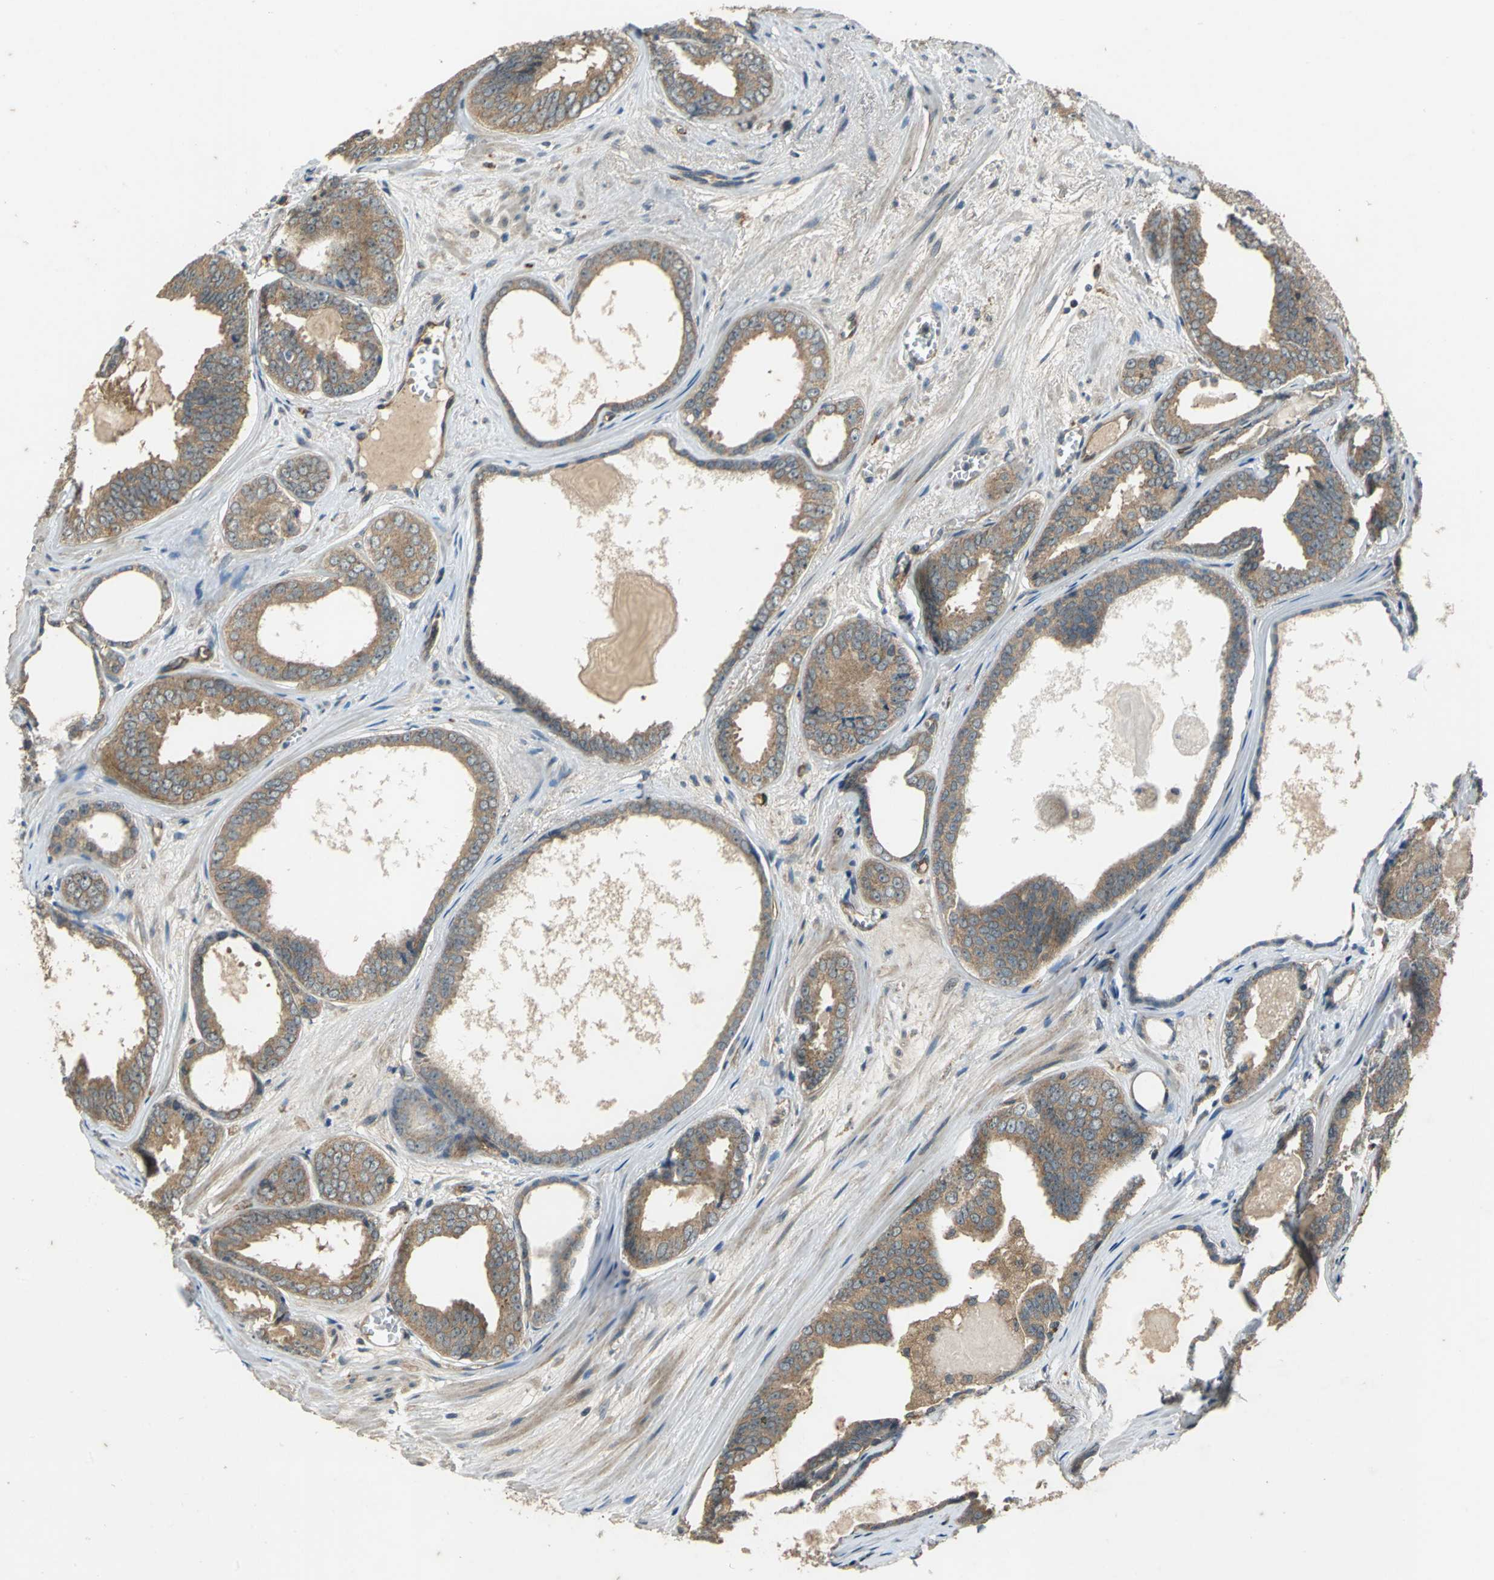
{"staining": {"intensity": "moderate", "quantity": ">75%", "location": "cytoplasmic/membranous"}, "tissue": "prostate cancer", "cell_type": "Tumor cells", "image_type": "cancer", "snomed": [{"axis": "morphology", "description": "Adenocarcinoma, Medium grade"}, {"axis": "topography", "description": "Prostate"}], "caption": "Protein analysis of prostate cancer tissue displays moderate cytoplasmic/membranous positivity in approximately >75% of tumor cells.", "gene": "EMCN", "patient": {"sex": "male", "age": 79}}